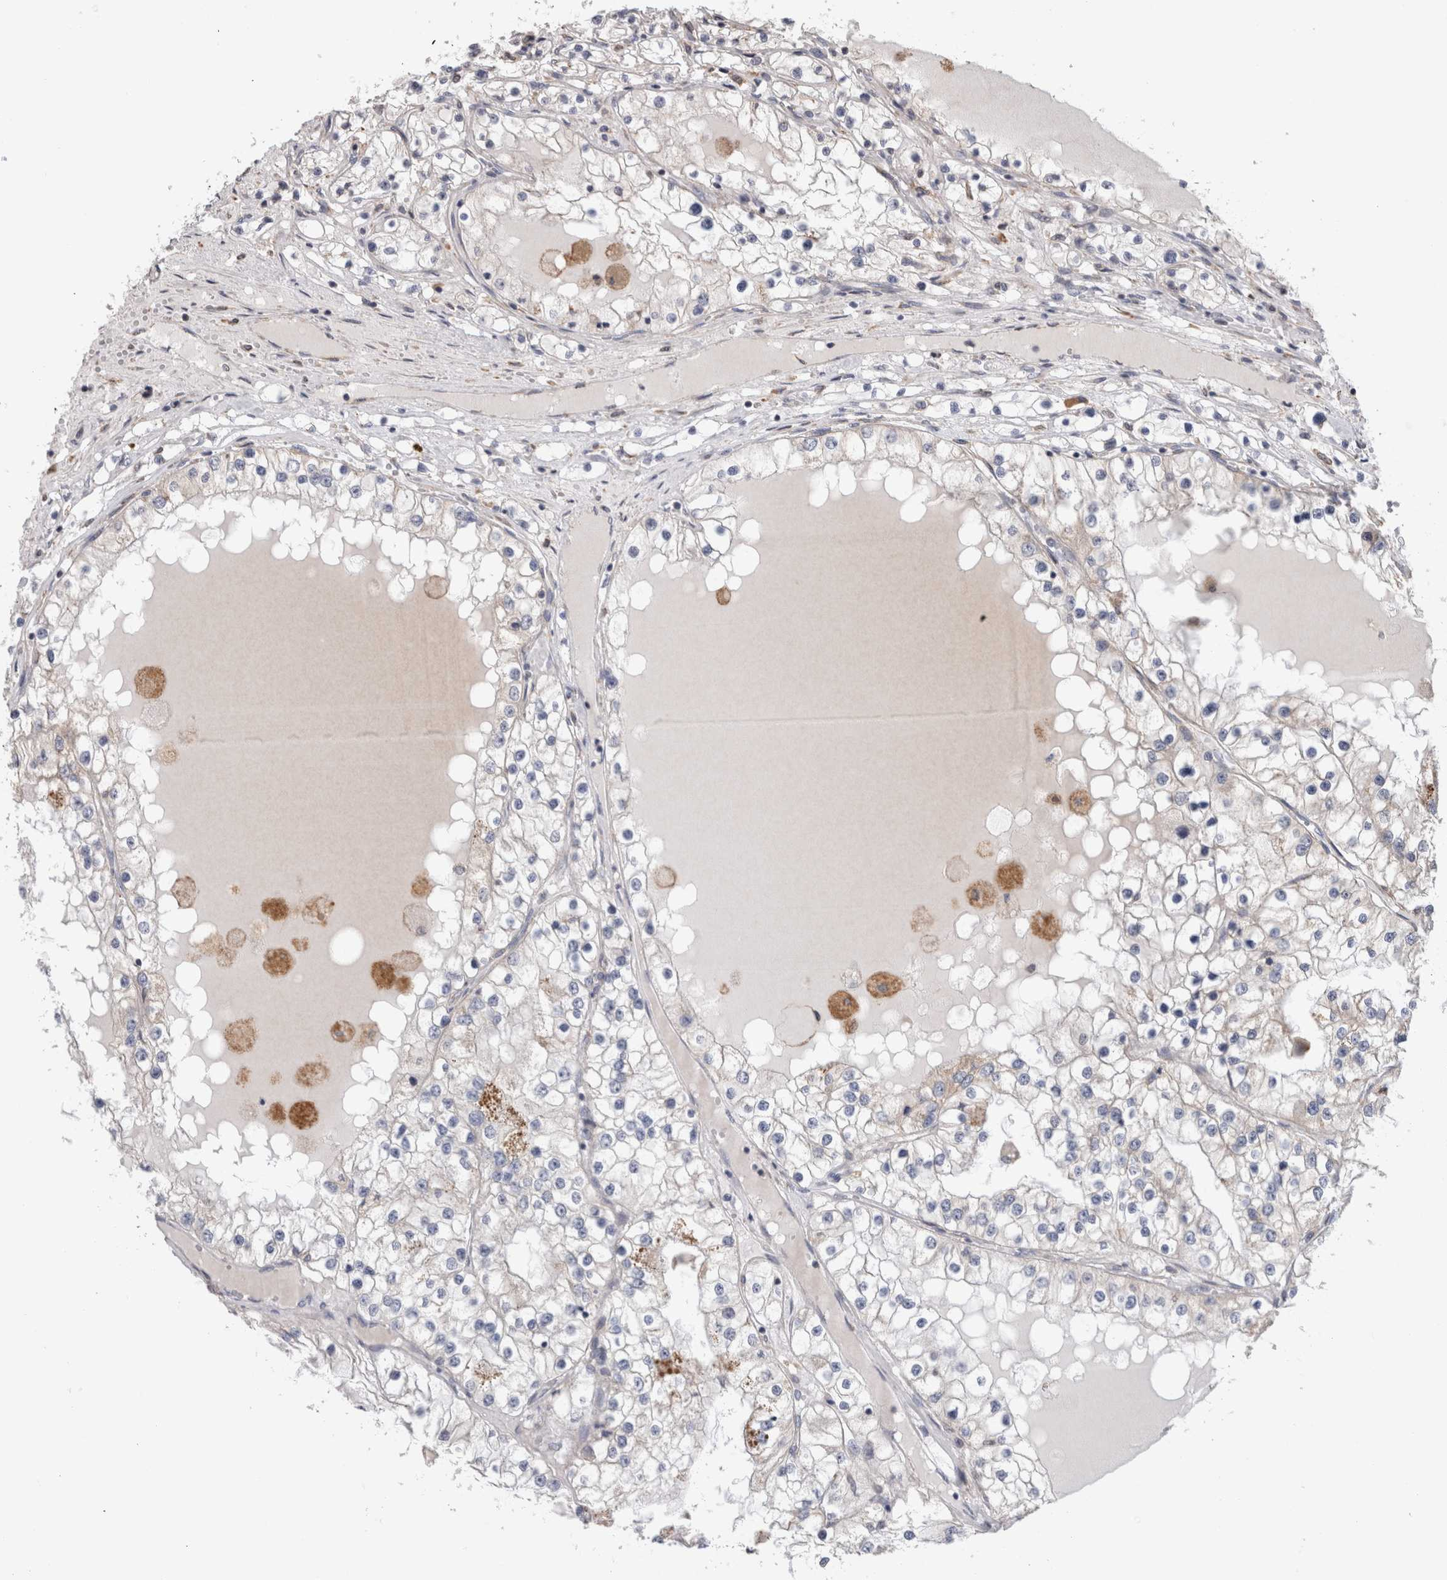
{"staining": {"intensity": "negative", "quantity": "none", "location": "none"}, "tissue": "renal cancer", "cell_type": "Tumor cells", "image_type": "cancer", "snomed": [{"axis": "morphology", "description": "Adenocarcinoma, NOS"}, {"axis": "topography", "description": "Kidney"}], "caption": "An image of renal adenocarcinoma stained for a protein demonstrates no brown staining in tumor cells.", "gene": "SMAP2", "patient": {"sex": "male", "age": 68}}